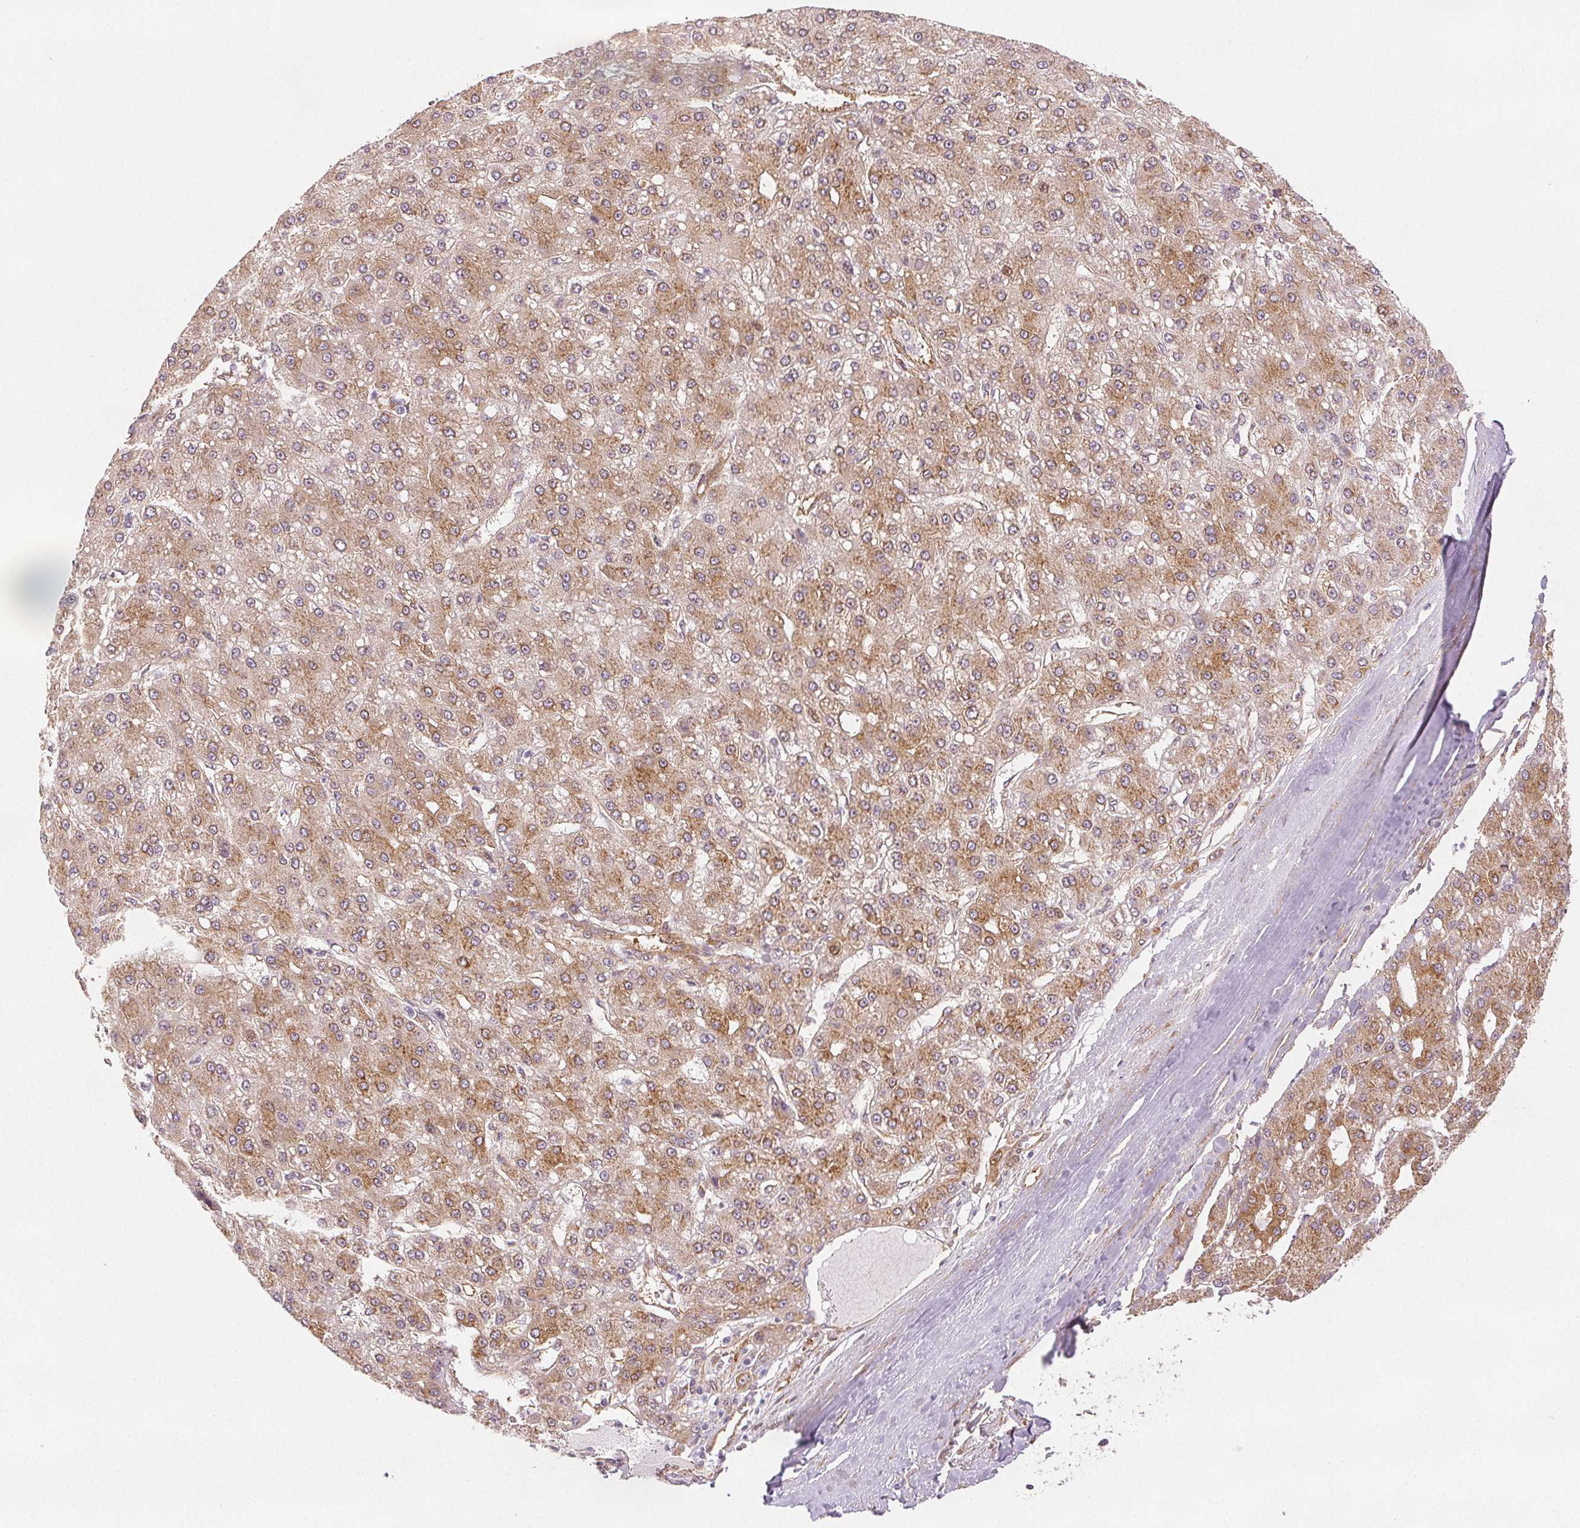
{"staining": {"intensity": "moderate", "quantity": ">75%", "location": "cytoplasmic/membranous"}, "tissue": "liver cancer", "cell_type": "Tumor cells", "image_type": "cancer", "snomed": [{"axis": "morphology", "description": "Carcinoma, Hepatocellular, NOS"}, {"axis": "topography", "description": "Liver"}], "caption": "Human liver cancer (hepatocellular carcinoma) stained with a brown dye reveals moderate cytoplasmic/membranous positive staining in approximately >75% of tumor cells.", "gene": "DIAPH2", "patient": {"sex": "male", "age": 67}}